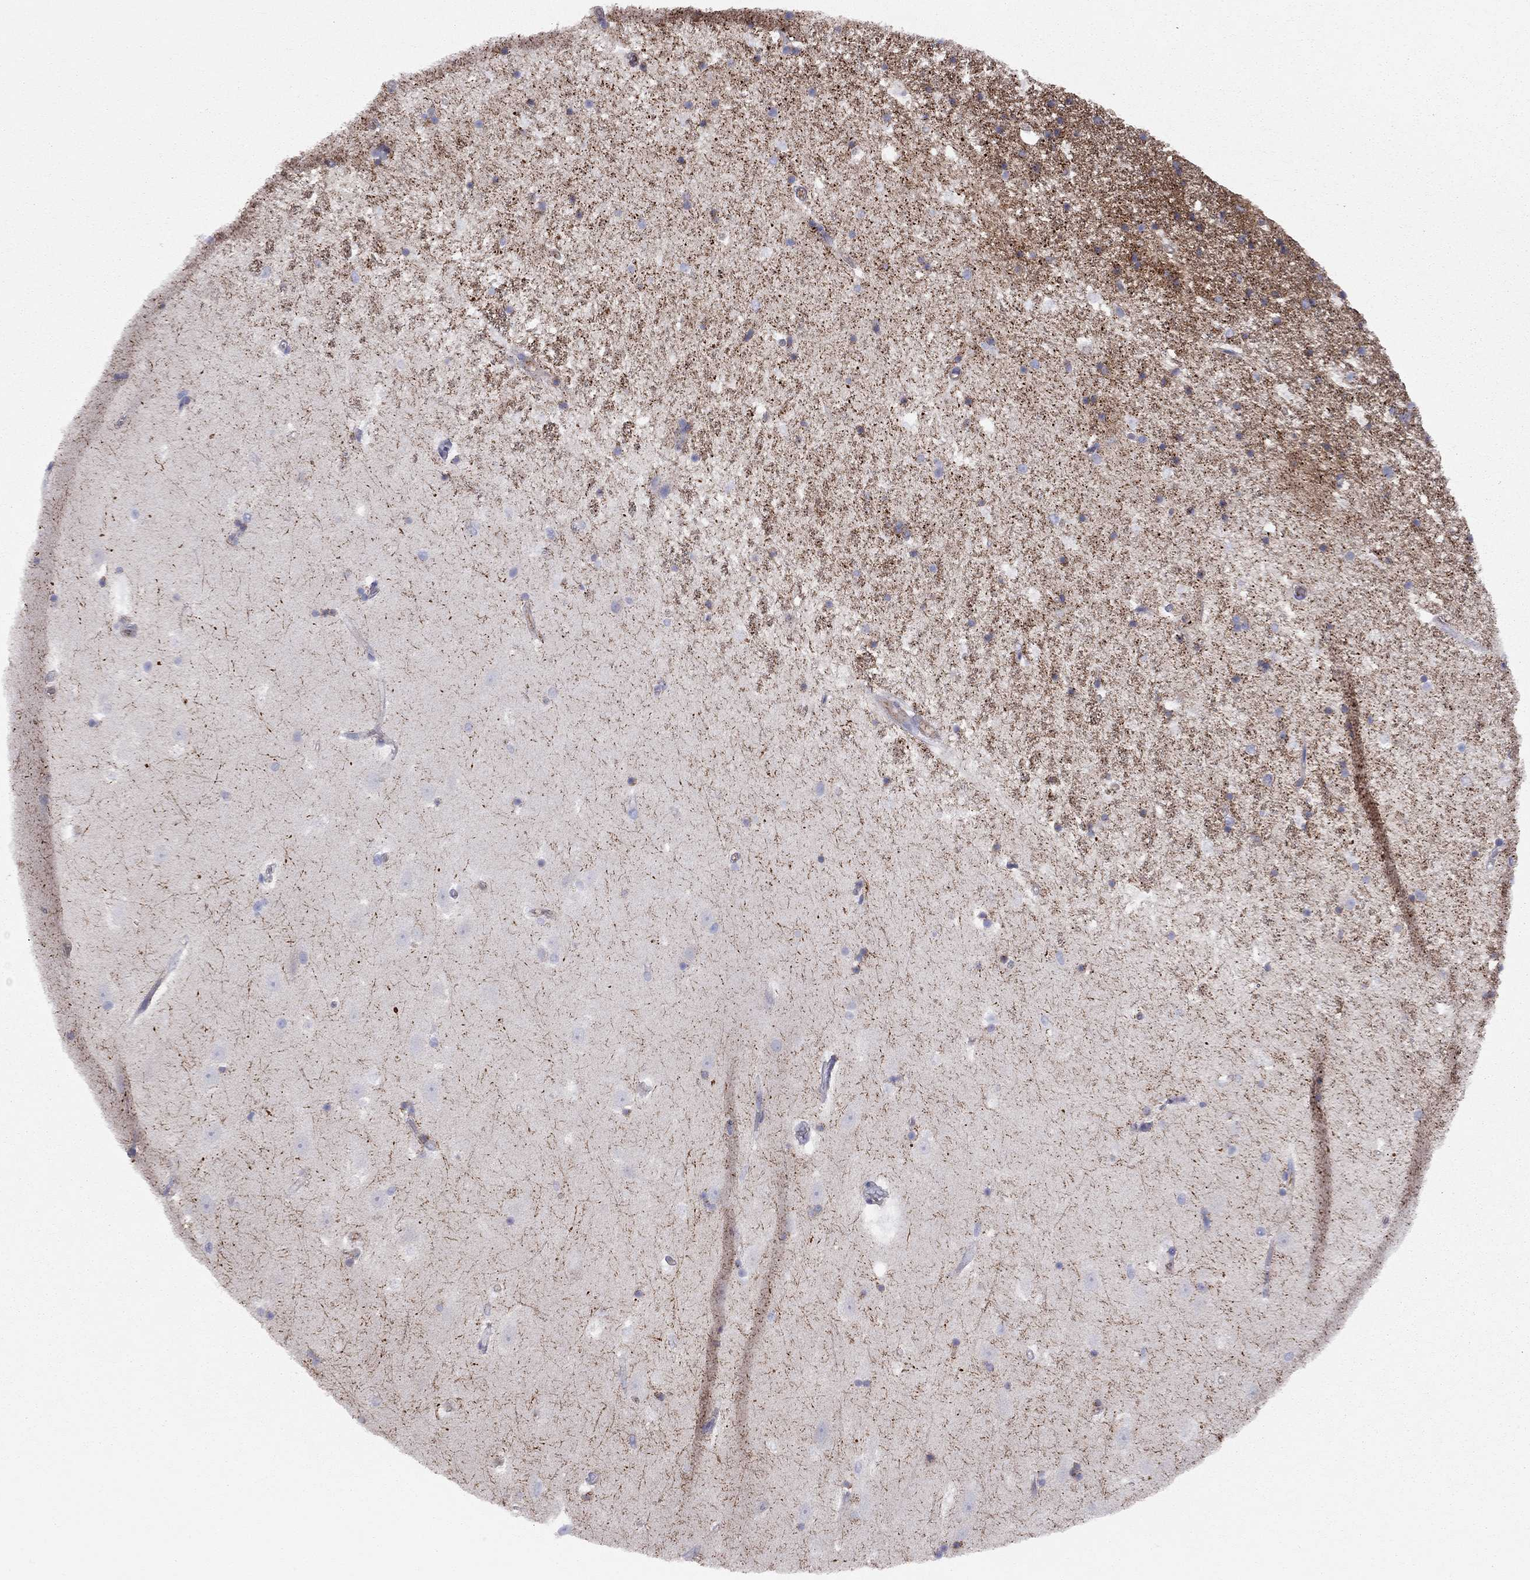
{"staining": {"intensity": "strong", "quantity": "<25%", "location": "cytoplasmic/membranous"}, "tissue": "hippocampus", "cell_type": "Glial cells", "image_type": "normal", "snomed": [{"axis": "morphology", "description": "Normal tissue, NOS"}, {"axis": "topography", "description": "Hippocampus"}], "caption": "Hippocampus stained for a protein (brown) displays strong cytoplasmic/membranous positive staining in about <25% of glial cells.", "gene": "GPRC5B", "patient": {"sex": "male", "age": 49}}